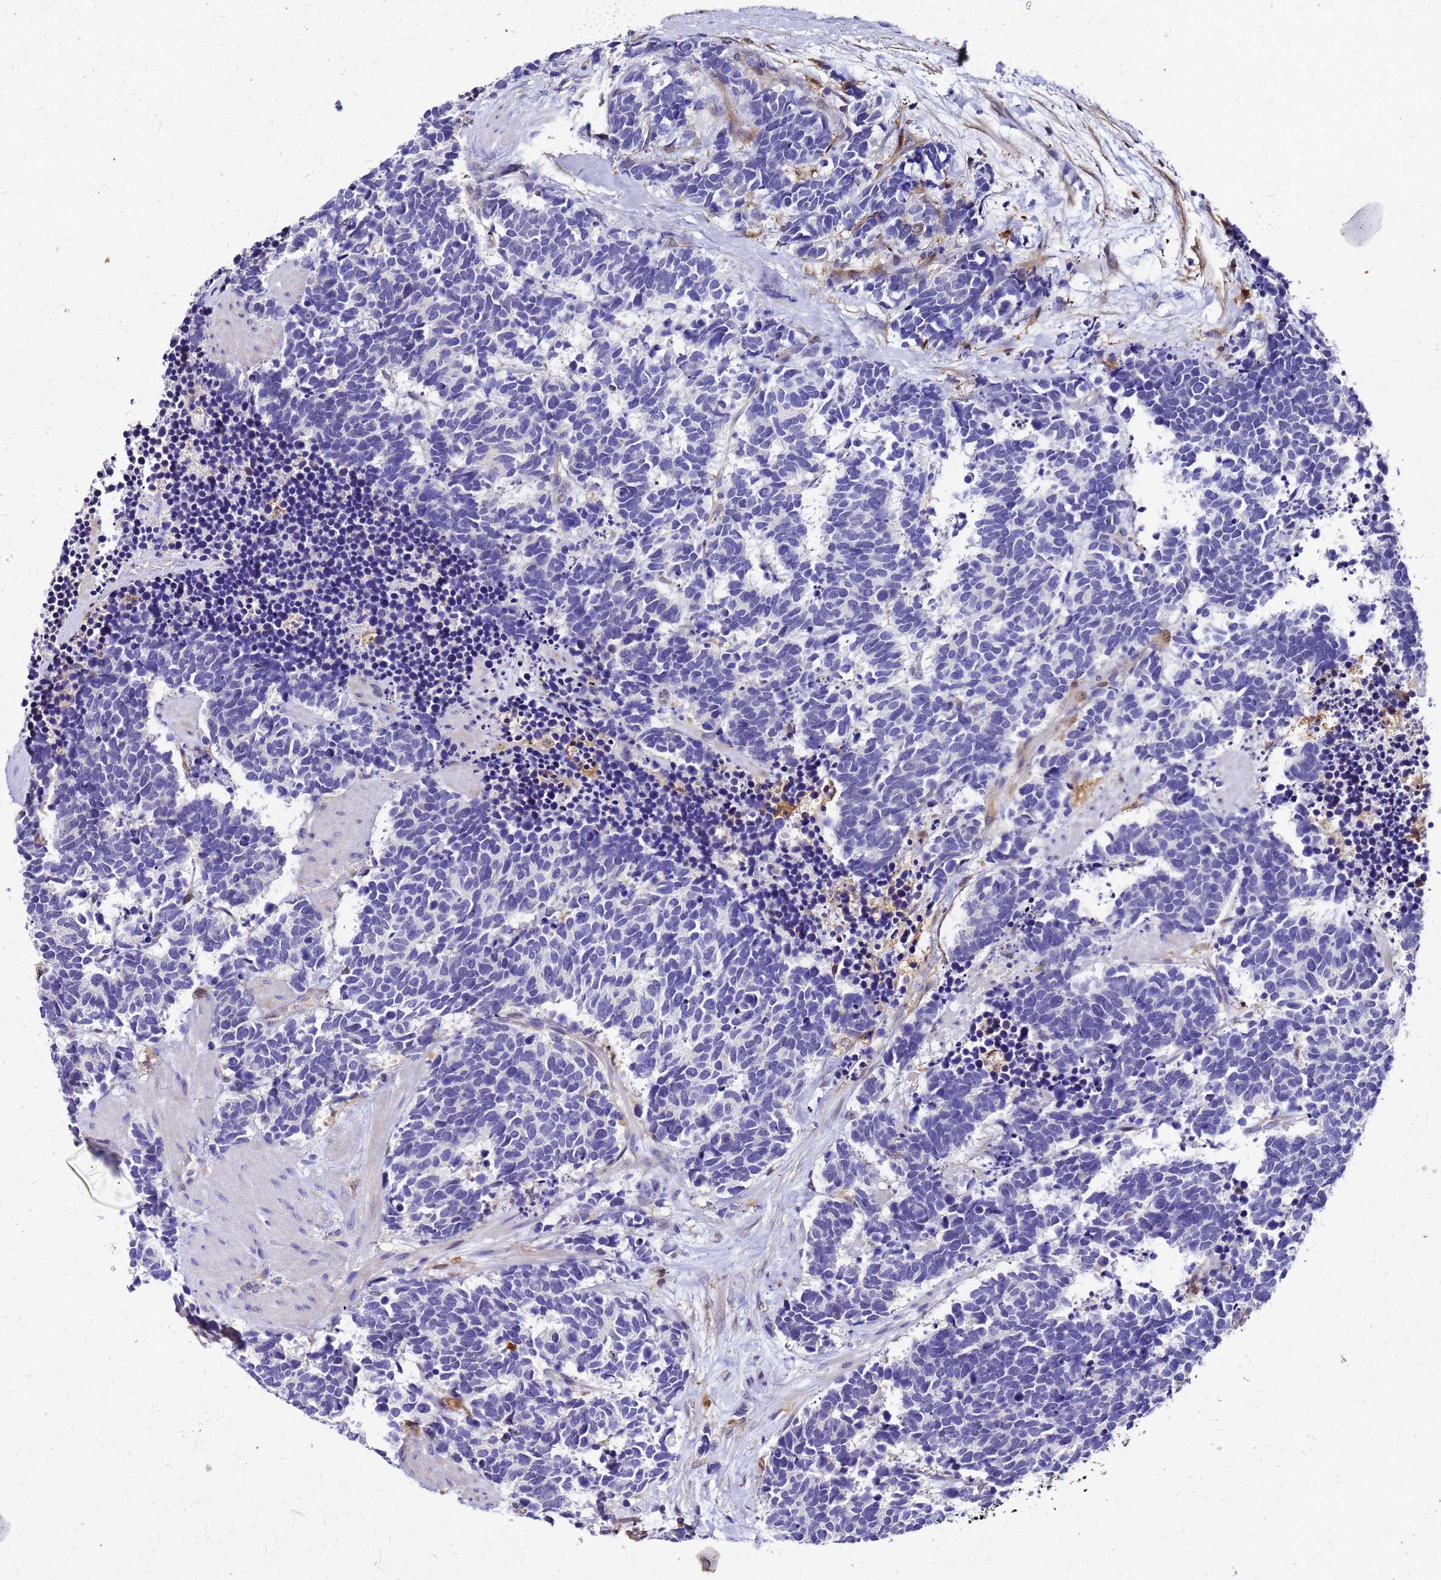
{"staining": {"intensity": "negative", "quantity": "none", "location": "none"}, "tissue": "carcinoid", "cell_type": "Tumor cells", "image_type": "cancer", "snomed": [{"axis": "morphology", "description": "Carcinoma, NOS"}, {"axis": "morphology", "description": "Carcinoid, malignant, NOS"}, {"axis": "topography", "description": "Prostate"}], "caption": "There is no significant expression in tumor cells of carcinoma.", "gene": "S100A11", "patient": {"sex": "male", "age": 57}}